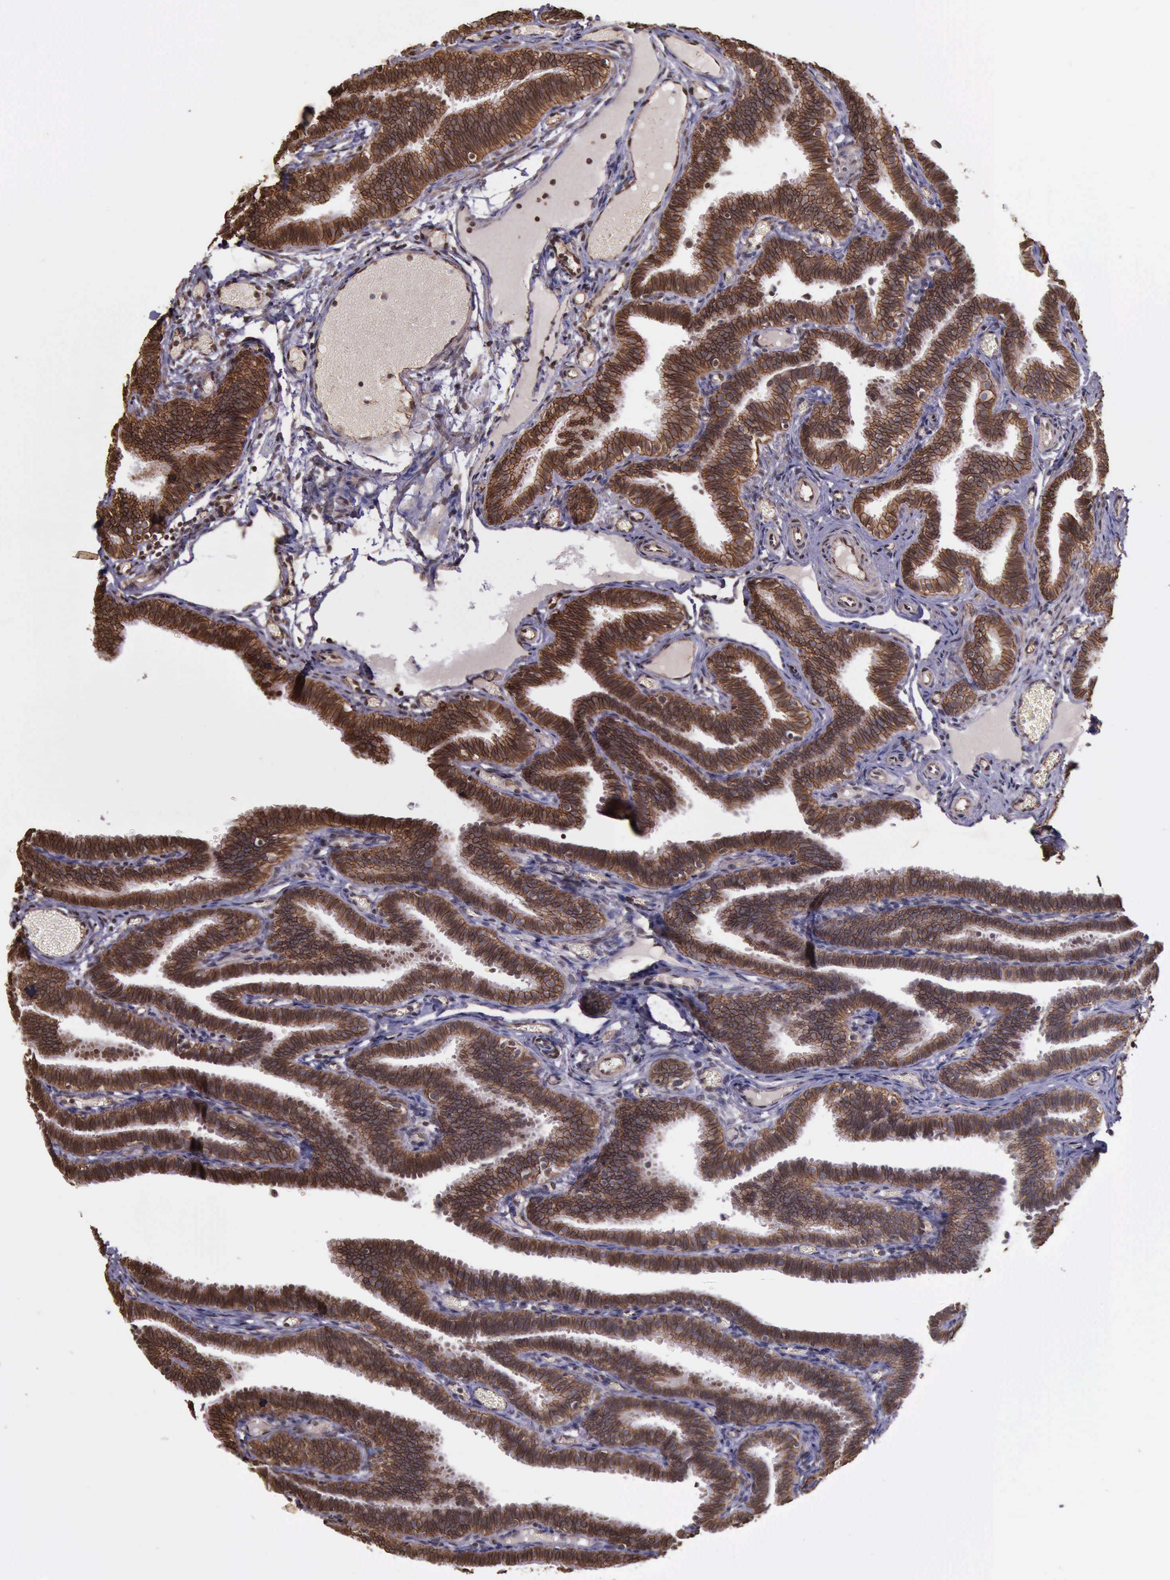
{"staining": {"intensity": "strong", "quantity": ">75%", "location": "cytoplasmic/membranous"}, "tissue": "fallopian tube", "cell_type": "Glandular cells", "image_type": "normal", "snomed": [{"axis": "morphology", "description": "Normal tissue, NOS"}, {"axis": "topography", "description": "Fallopian tube"}], "caption": "Immunohistochemical staining of unremarkable fallopian tube demonstrates strong cytoplasmic/membranous protein staining in approximately >75% of glandular cells.", "gene": "CTNNB1", "patient": {"sex": "female", "age": 29}}